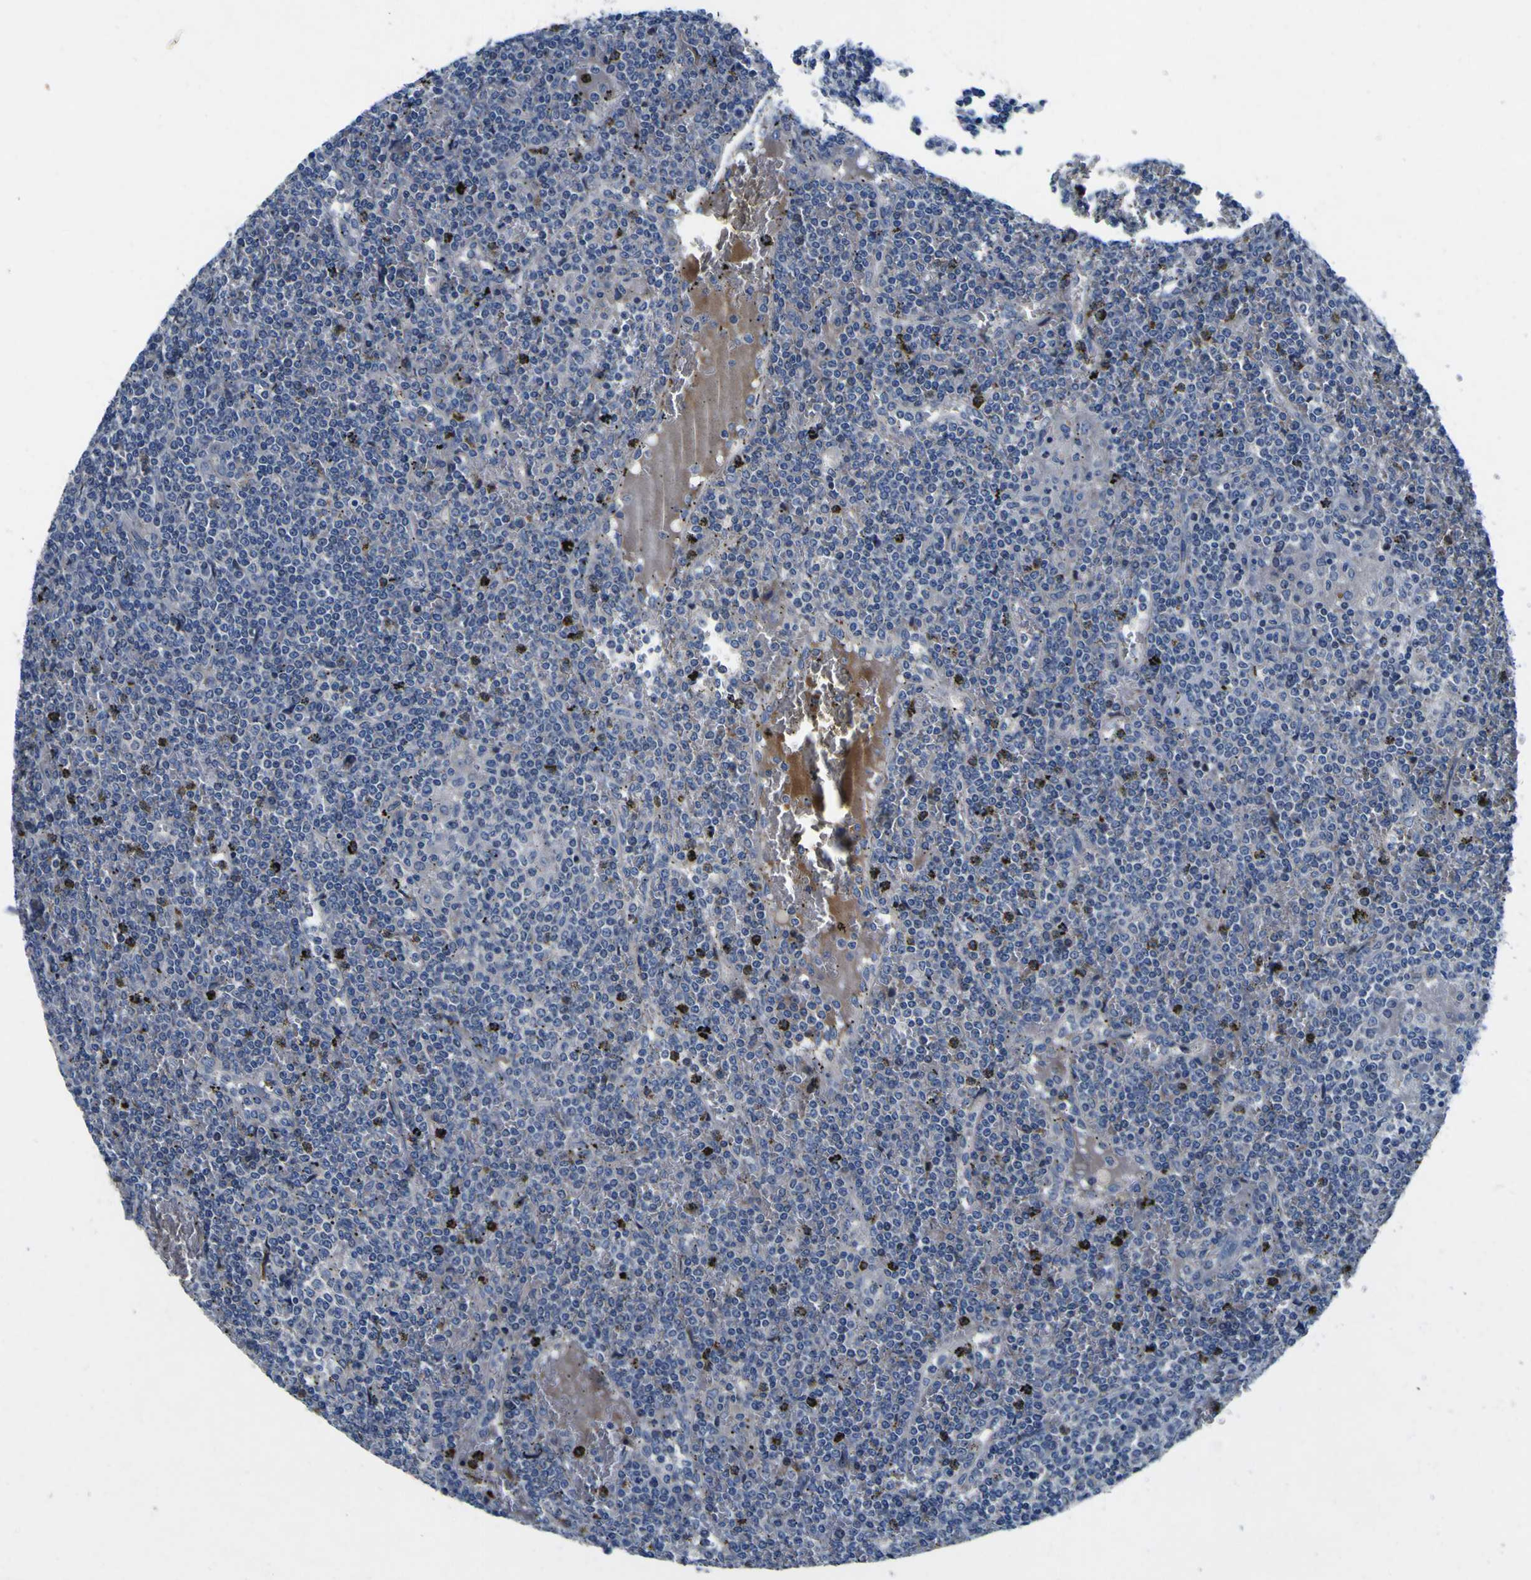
{"staining": {"intensity": "weak", "quantity": "<25%", "location": "cytoplasmic/membranous"}, "tissue": "lymphoma", "cell_type": "Tumor cells", "image_type": "cancer", "snomed": [{"axis": "morphology", "description": "Malignant lymphoma, non-Hodgkin's type, Low grade"}, {"axis": "topography", "description": "Spleen"}], "caption": "This is an immunohistochemistry micrograph of human lymphoma. There is no positivity in tumor cells.", "gene": "AGAP3", "patient": {"sex": "female", "age": 19}}